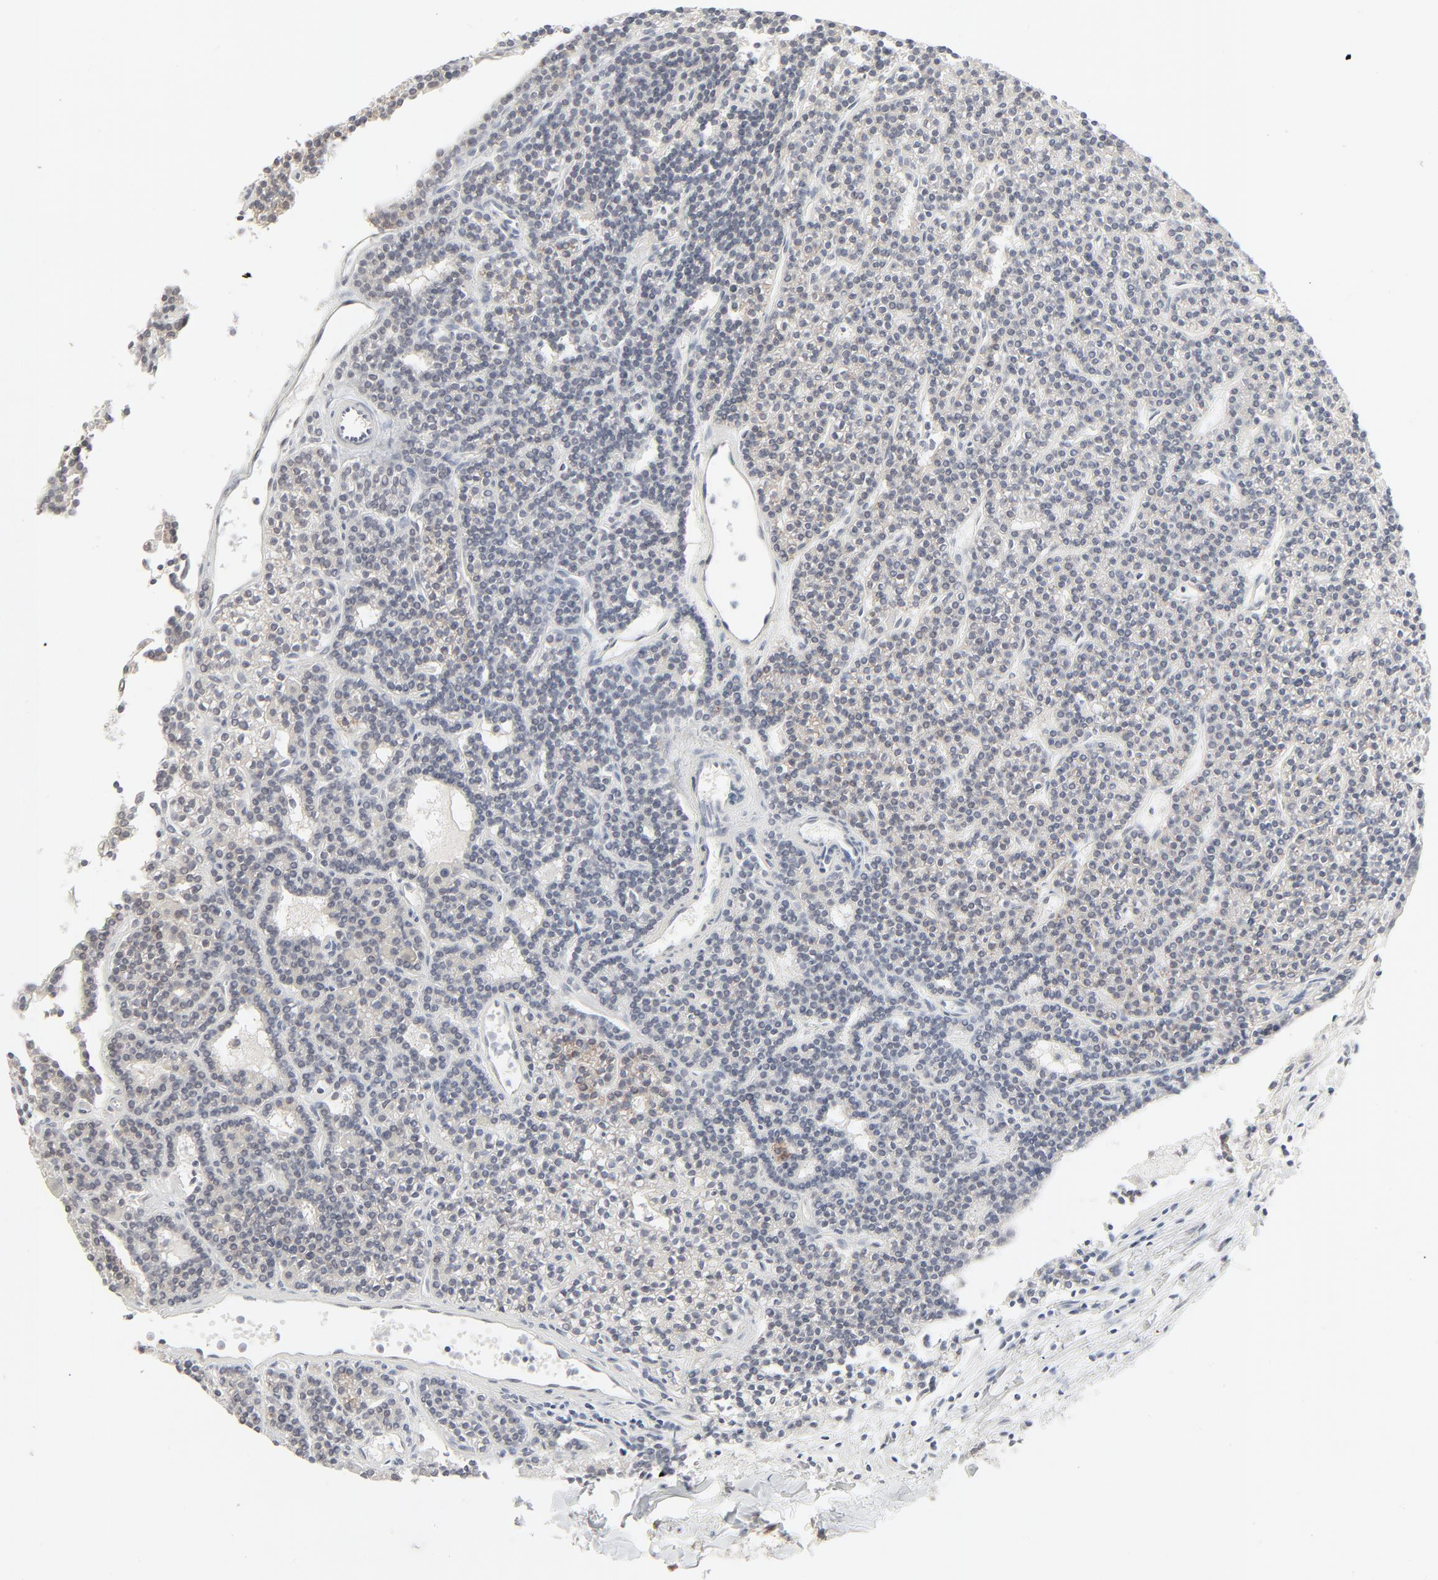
{"staining": {"intensity": "weak", "quantity": "<25%", "location": "cytoplasmic/membranous,nuclear"}, "tissue": "parathyroid gland", "cell_type": "Glandular cells", "image_type": "normal", "snomed": [{"axis": "morphology", "description": "Normal tissue, NOS"}, {"axis": "topography", "description": "Parathyroid gland"}], "caption": "High magnification brightfield microscopy of unremarkable parathyroid gland stained with DAB (brown) and counterstained with hematoxylin (blue): glandular cells show no significant positivity. (DAB immunohistochemistry visualized using brightfield microscopy, high magnification).", "gene": "MAD1L1", "patient": {"sex": "female", "age": 45}}